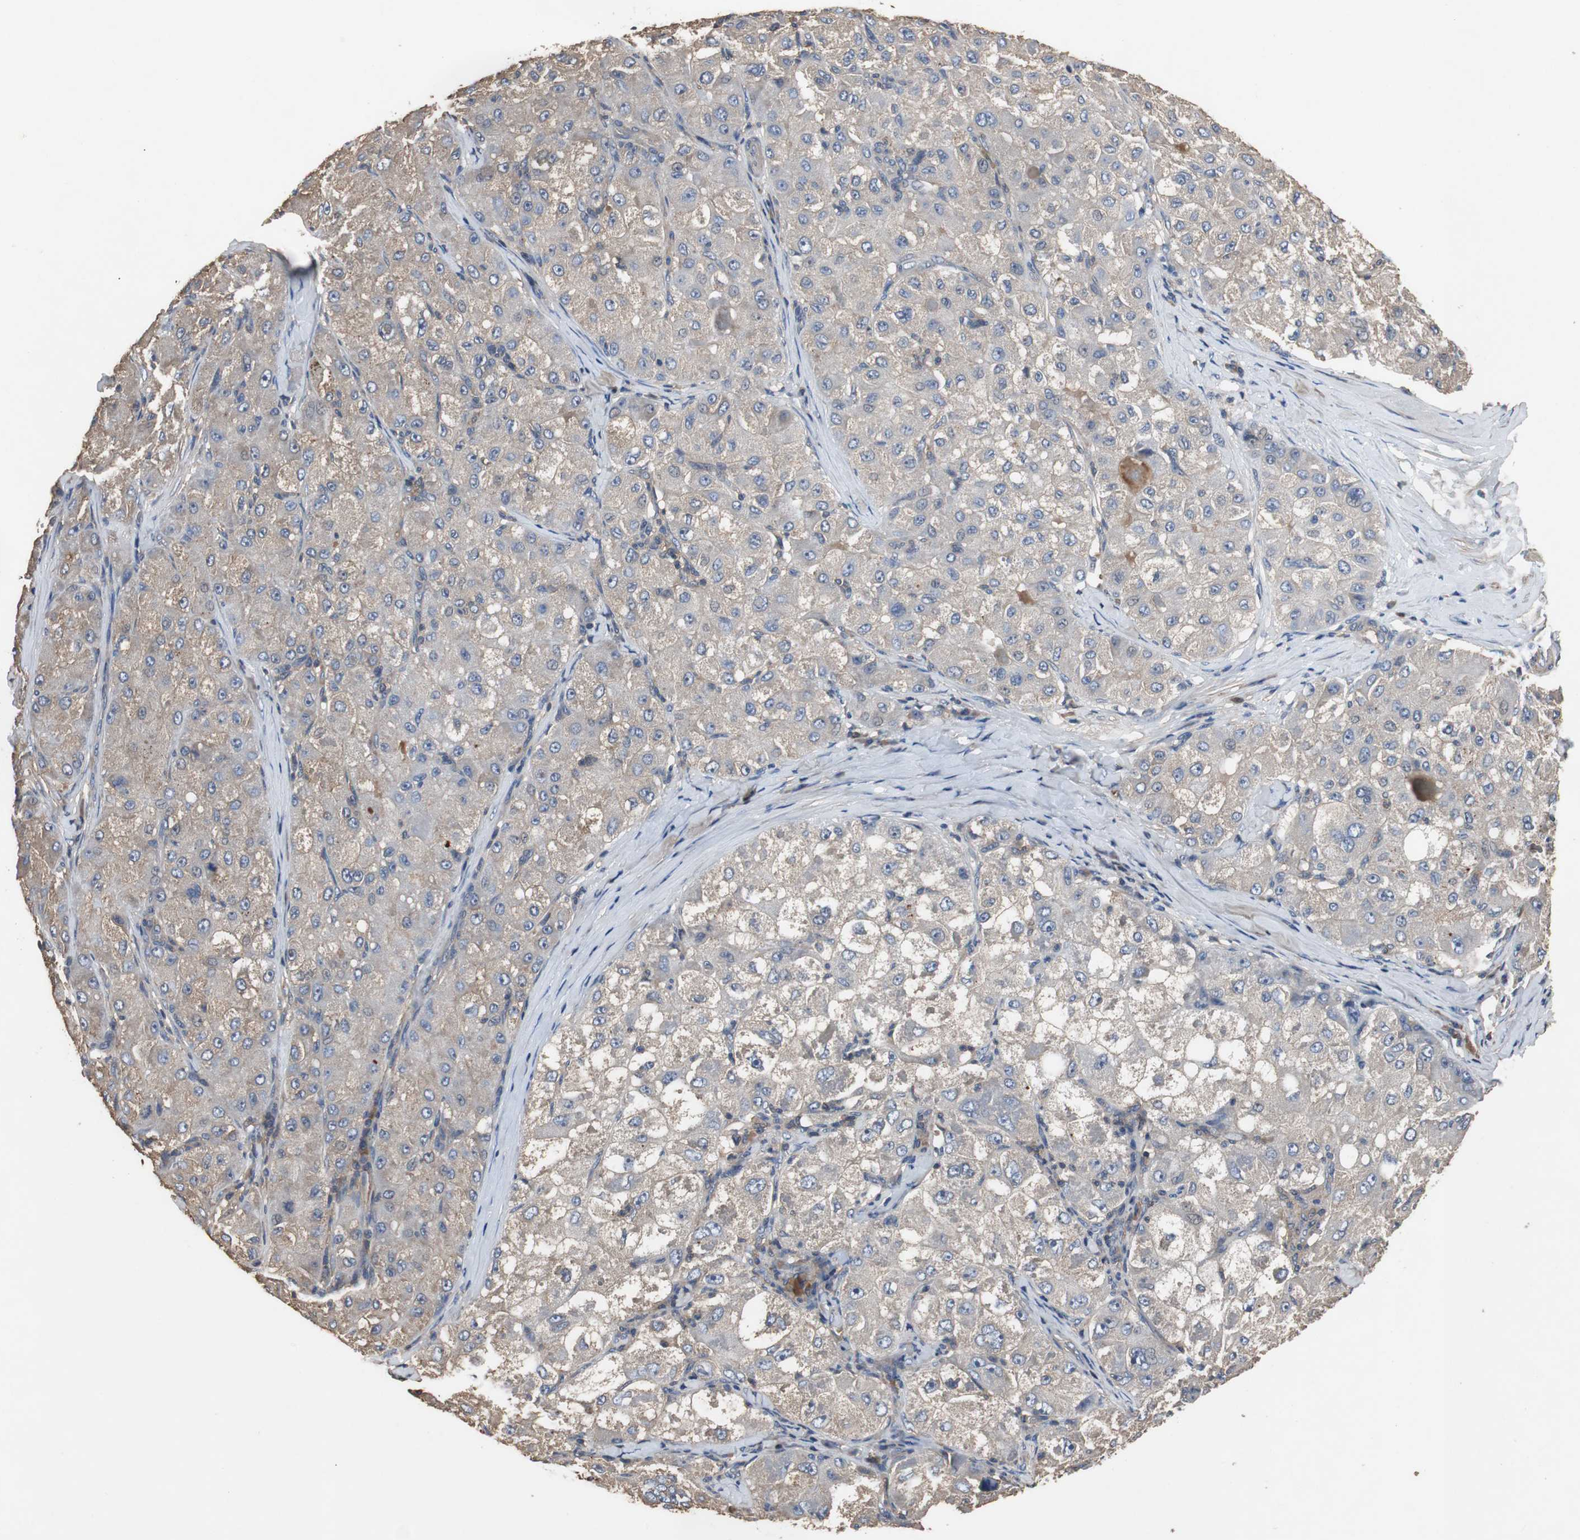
{"staining": {"intensity": "weak", "quantity": ">75%", "location": "cytoplasmic/membranous"}, "tissue": "liver cancer", "cell_type": "Tumor cells", "image_type": "cancer", "snomed": [{"axis": "morphology", "description": "Carcinoma, Hepatocellular, NOS"}, {"axis": "topography", "description": "Liver"}], "caption": "A brown stain shows weak cytoplasmic/membranous staining of a protein in hepatocellular carcinoma (liver) tumor cells. (DAB = brown stain, brightfield microscopy at high magnification).", "gene": "TNFRSF14", "patient": {"sex": "male", "age": 80}}